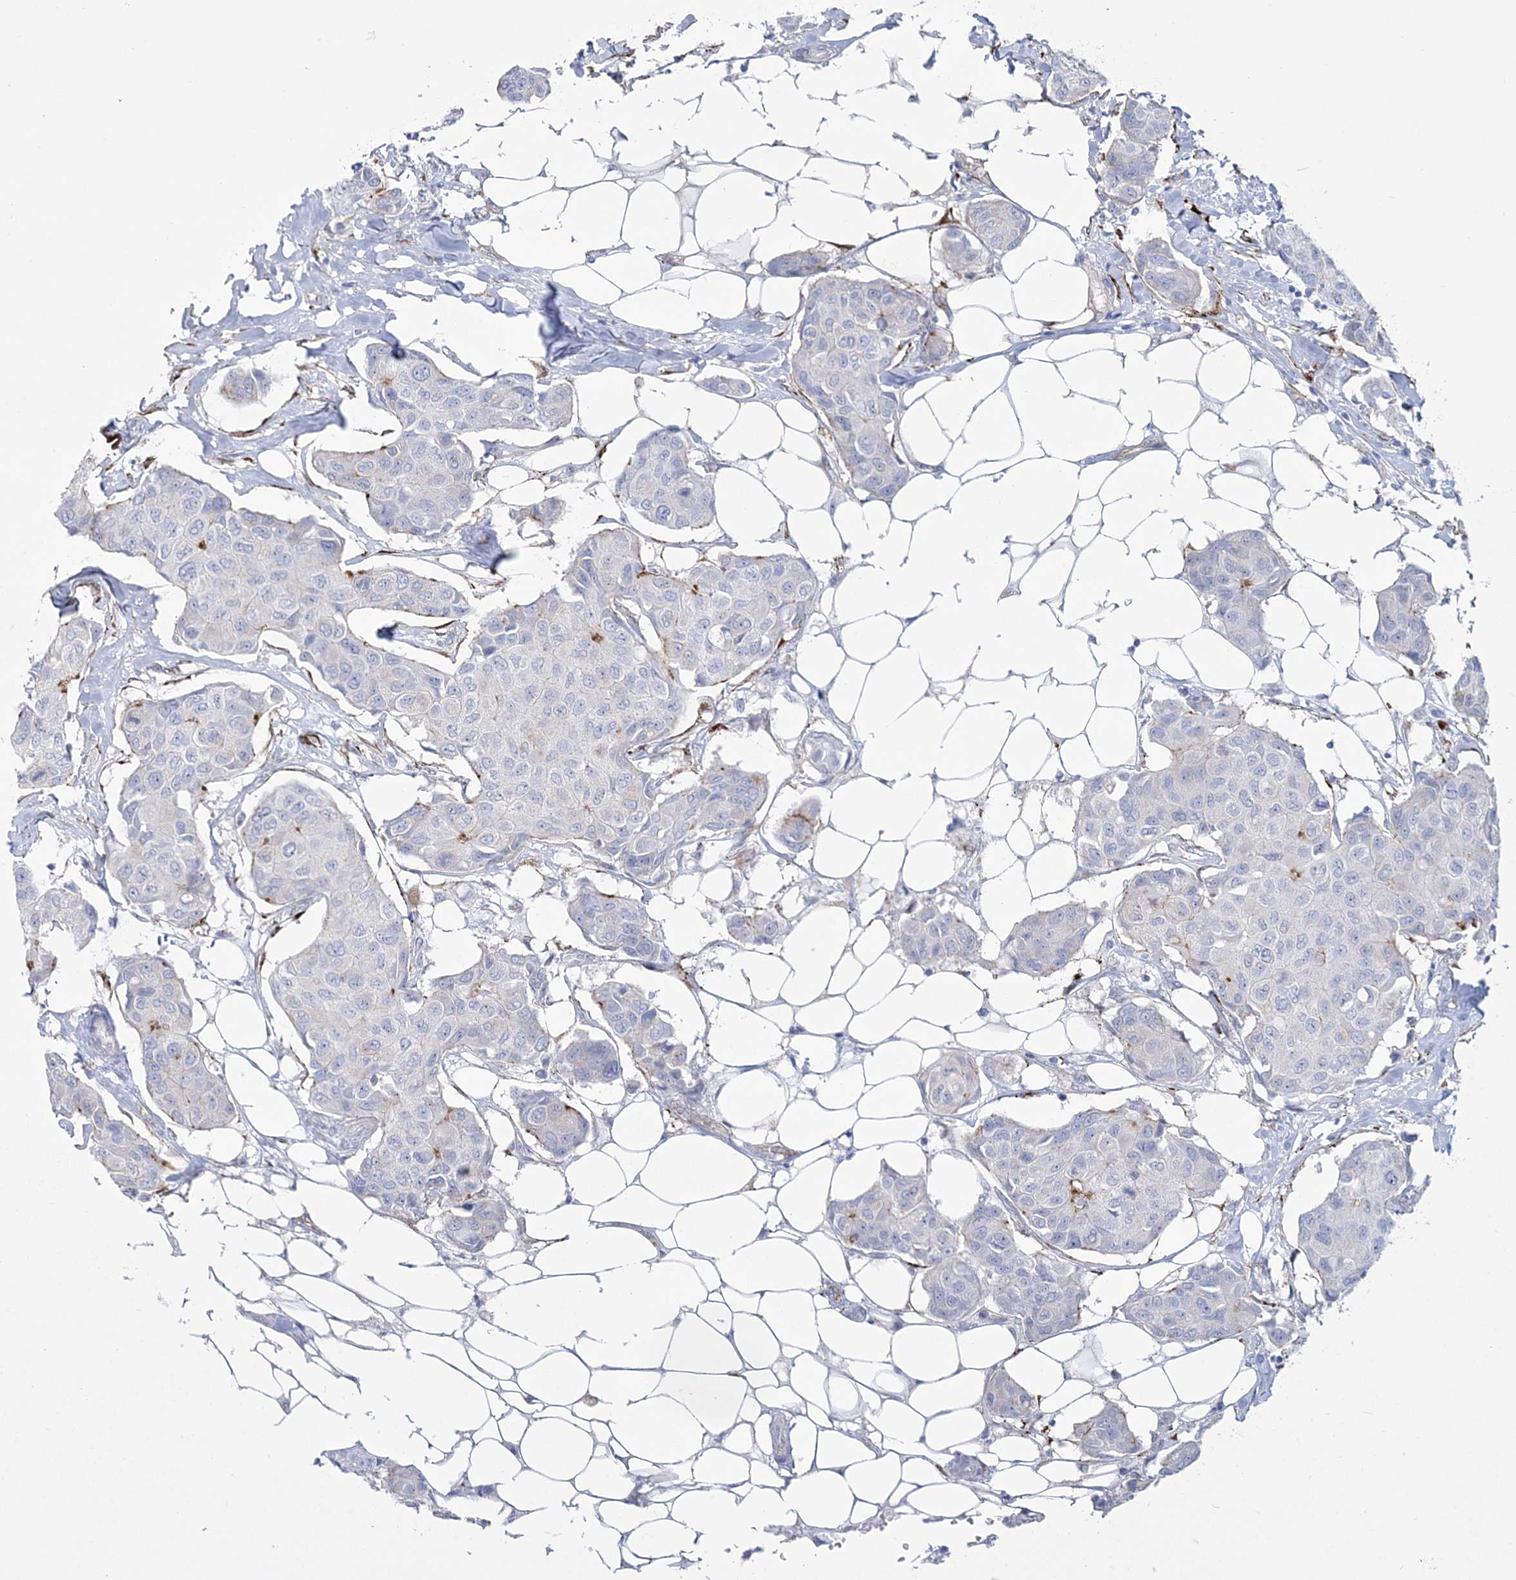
{"staining": {"intensity": "negative", "quantity": "none", "location": "none"}, "tissue": "breast cancer", "cell_type": "Tumor cells", "image_type": "cancer", "snomed": [{"axis": "morphology", "description": "Duct carcinoma"}, {"axis": "topography", "description": "Breast"}], "caption": "Immunohistochemistry (IHC) micrograph of human breast invasive ductal carcinoma stained for a protein (brown), which displays no staining in tumor cells.", "gene": "RAB11FIP5", "patient": {"sex": "female", "age": 80}}